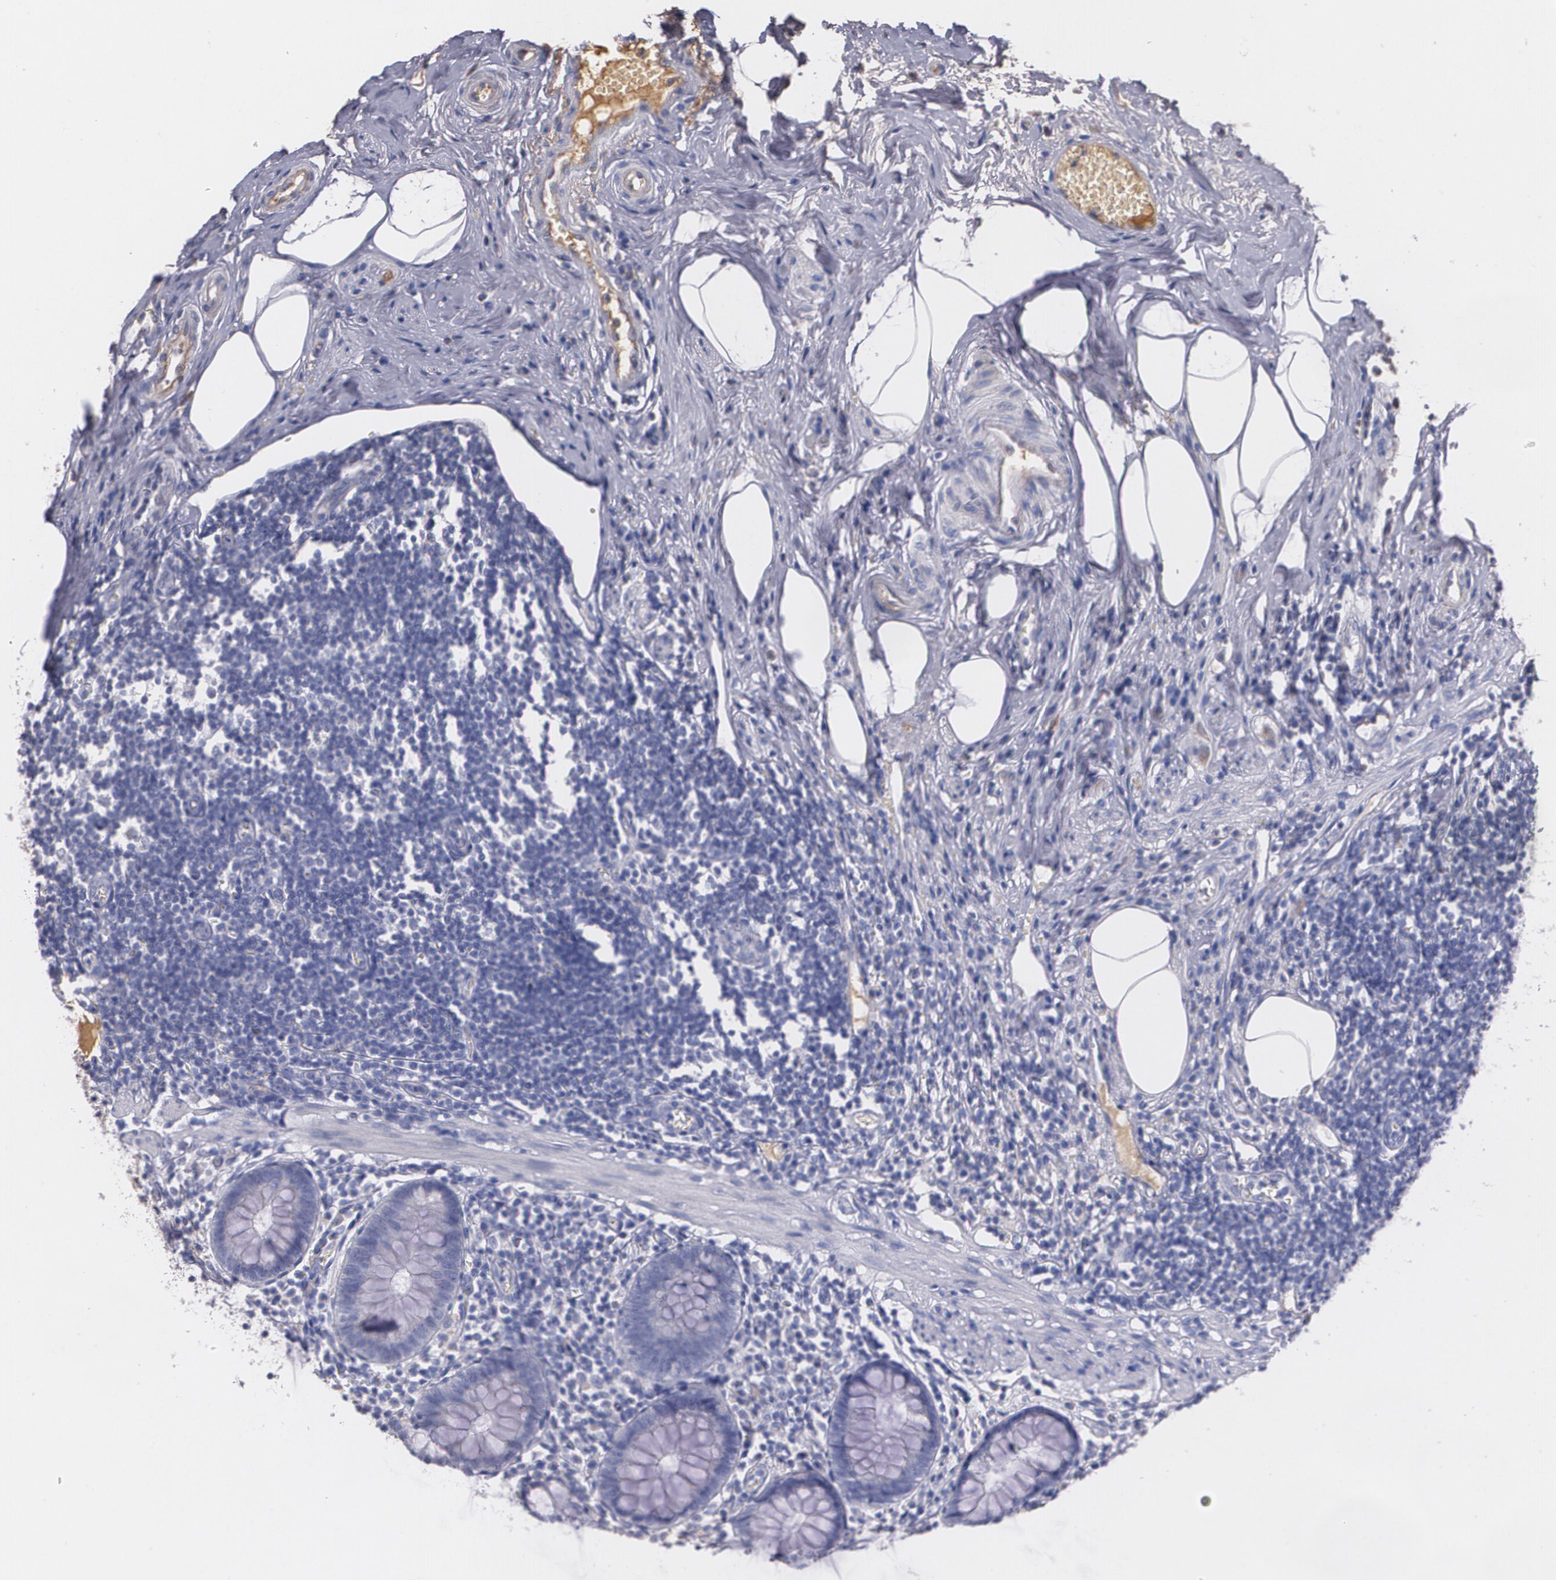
{"staining": {"intensity": "weak", "quantity": "25%-75%", "location": "cytoplasmic/membranous"}, "tissue": "appendix", "cell_type": "Glandular cells", "image_type": "normal", "snomed": [{"axis": "morphology", "description": "Normal tissue, NOS"}, {"axis": "topography", "description": "Appendix"}], "caption": "Weak cytoplasmic/membranous positivity is appreciated in about 25%-75% of glandular cells in benign appendix.", "gene": "AMBP", "patient": {"sex": "male", "age": 38}}